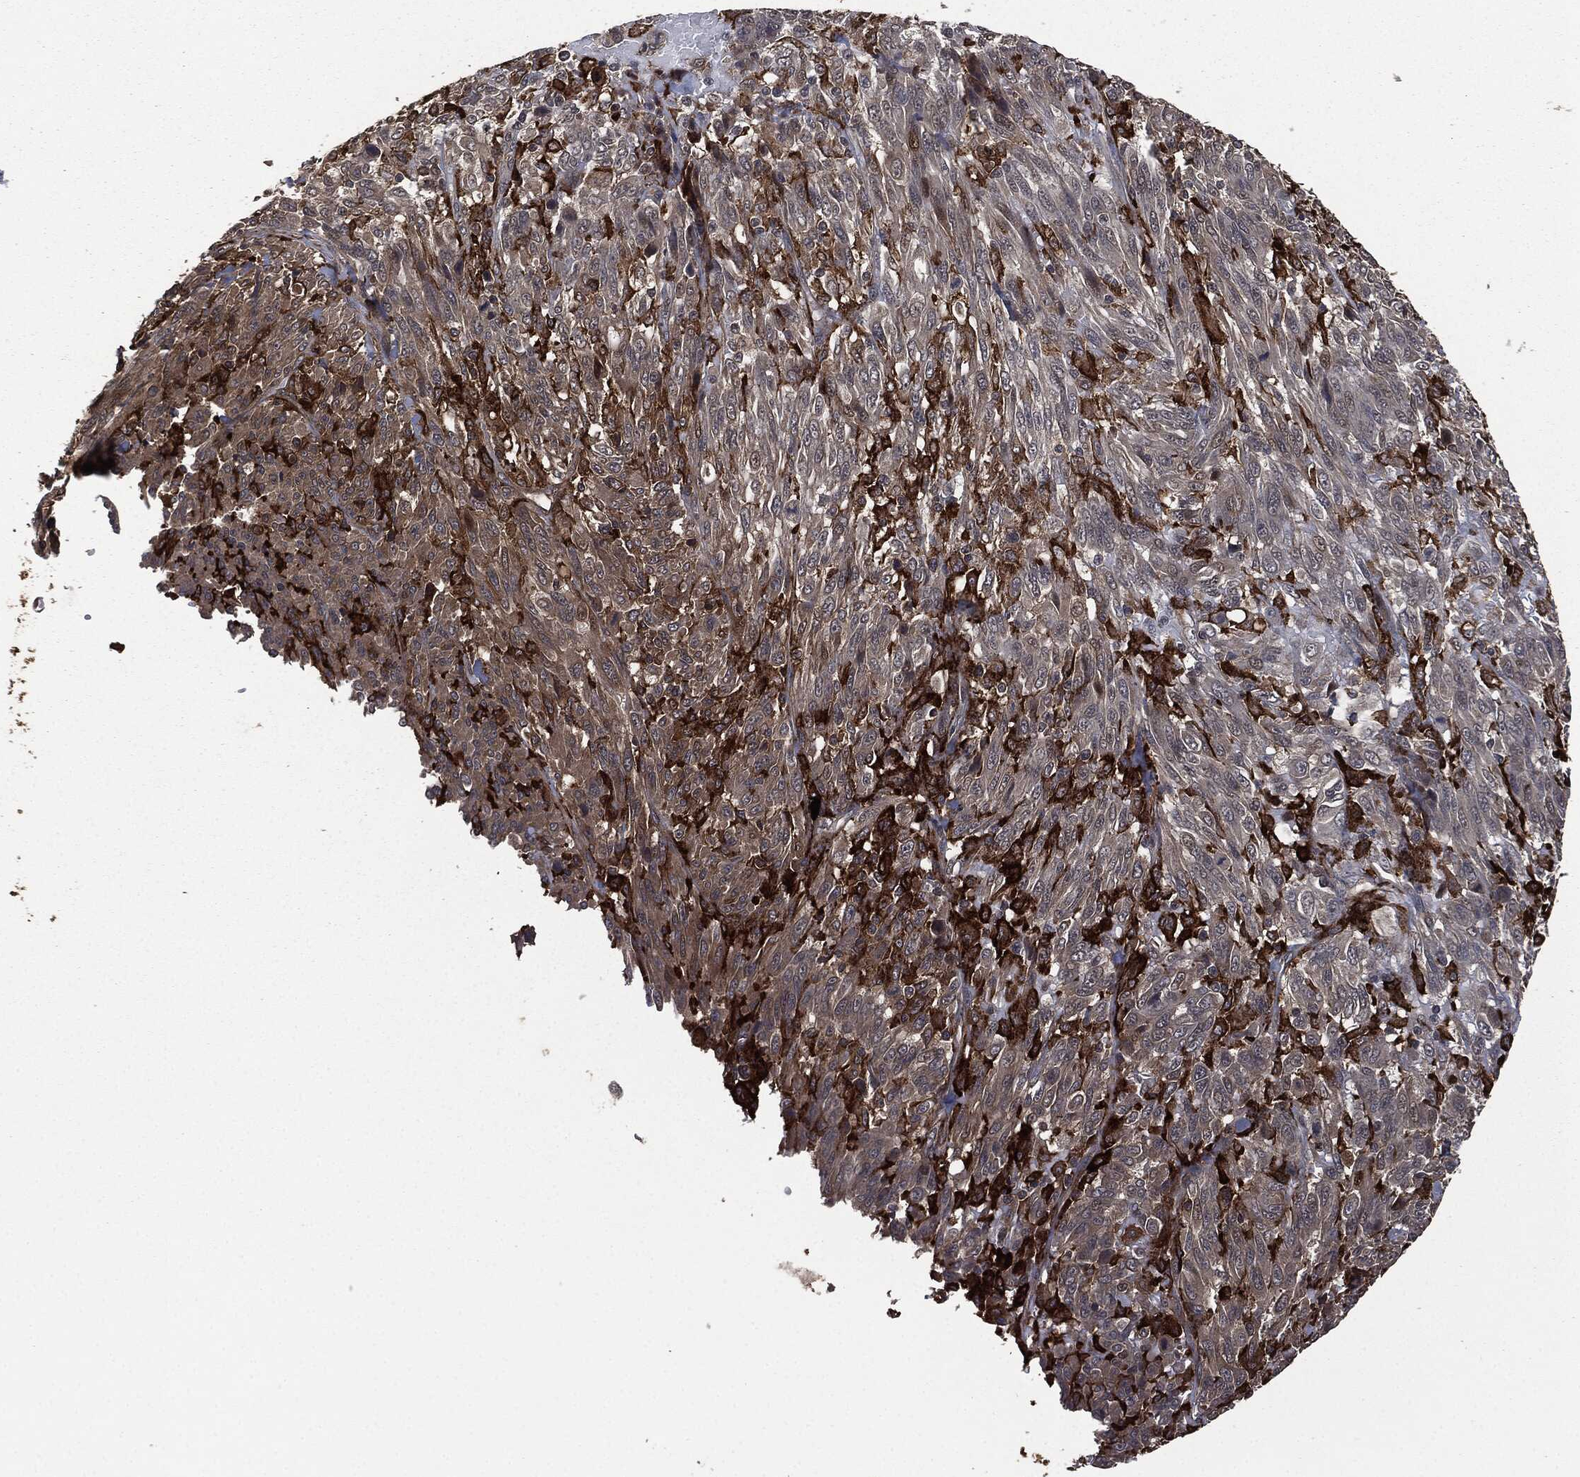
{"staining": {"intensity": "moderate", "quantity": "<25%", "location": "cytoplasmic/membranous"}, "tissue": "melanoma", "cell_type": "Tumor cells", "image_type": "cancer", "snomed": [{"axis": "morphology", "description": "Malignant melanoma, NOS"}, {"axis": "topography", "description": "Skin"}], "caption": "Moderate cytoplasmic/membranous staining is appreciated in approximately <25% of tumor cells in malignant melanoma. The protein is shown in brown color, while the nuclei are stained blue.", "gene": "CRABP2", "patient": {"sex": "female", "age": 91}}